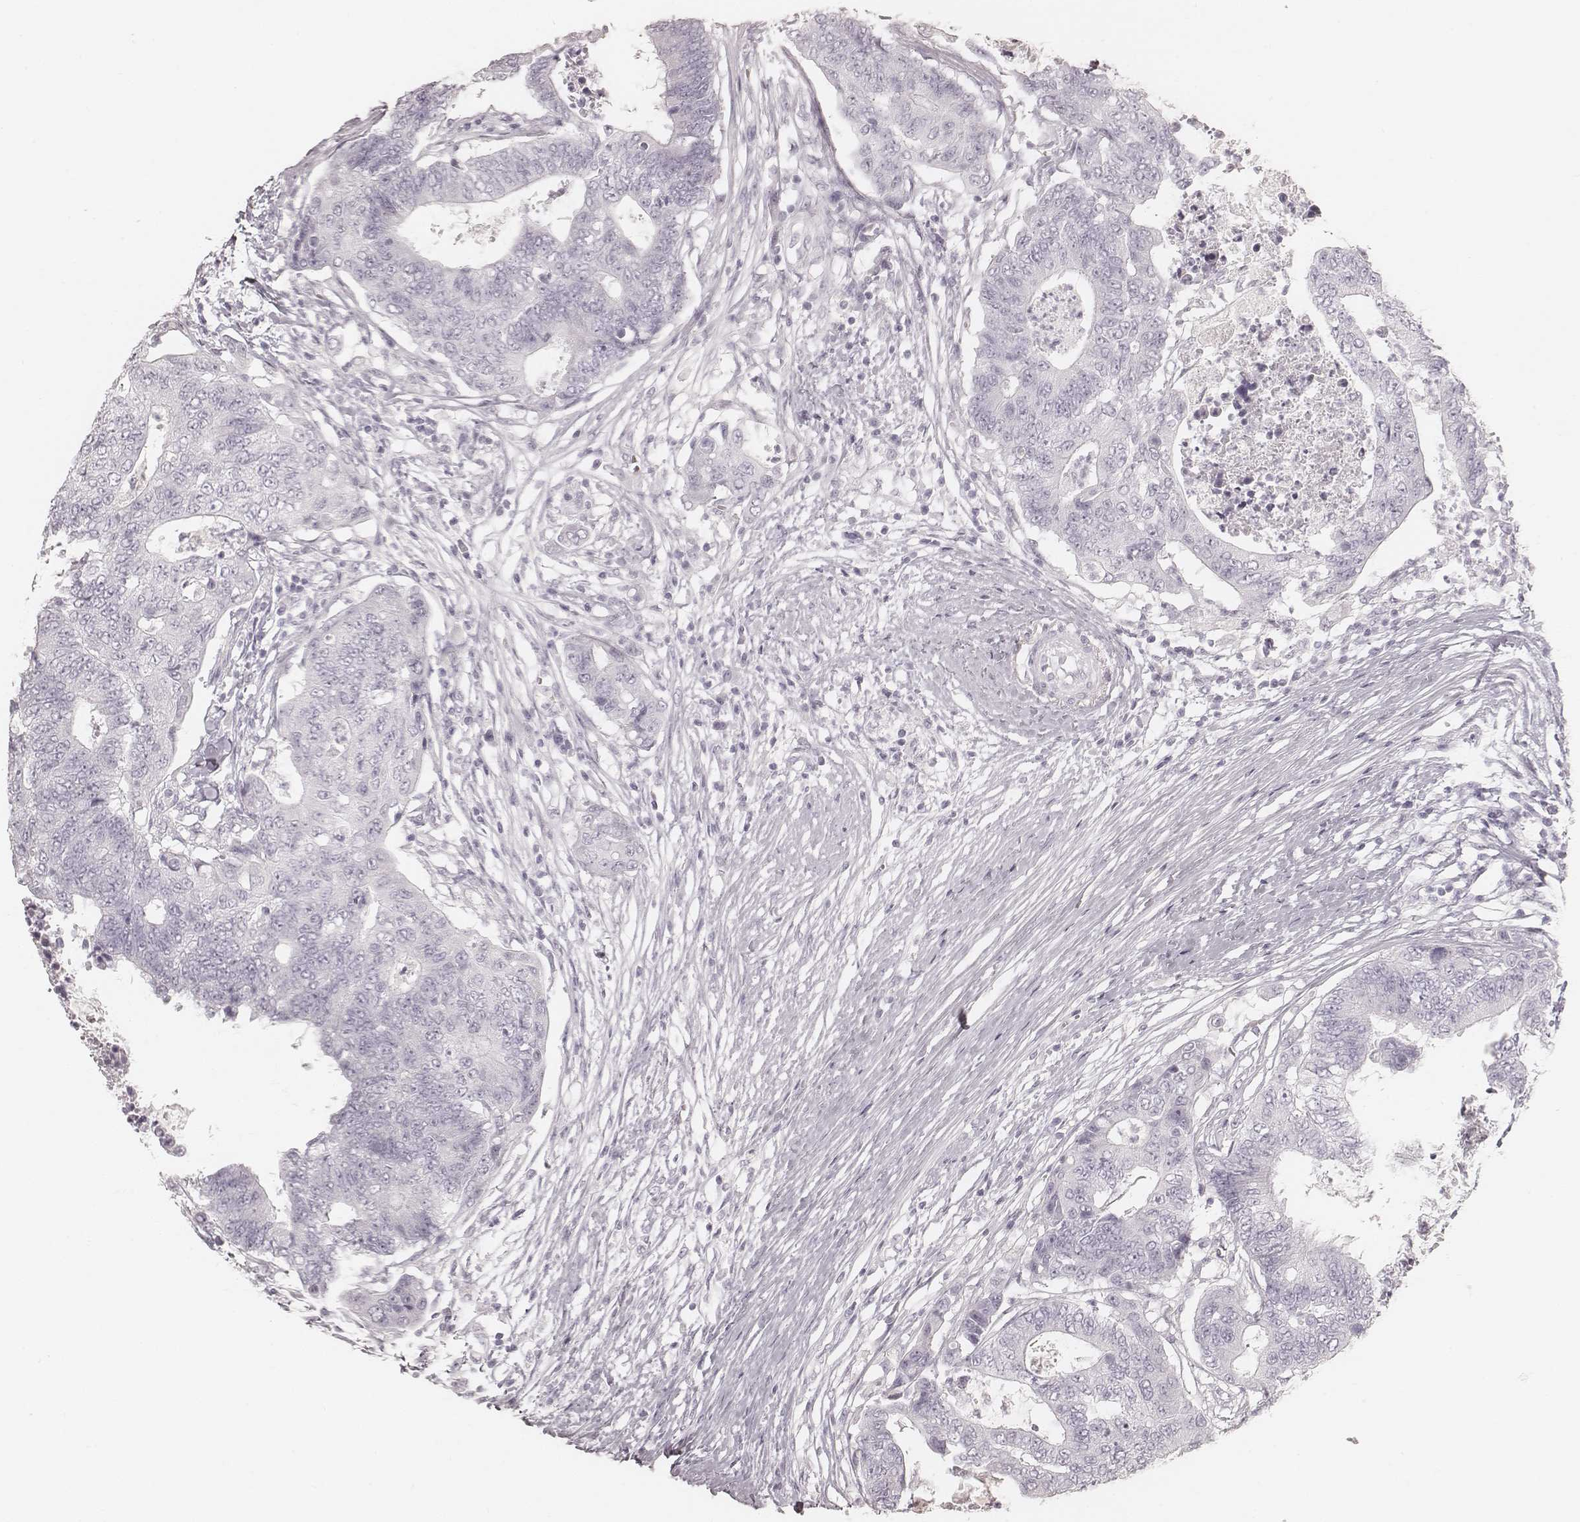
{"staining": {"intensity": "negative", "quantity": "none", "location": "none"}, "tissue": "colorectal cancer", "cell_type": "Tumor cells", "image_type": "cancer", "snomed": [{"axis": "morphology", "description": "Adenocarcinoma, NOS"}, {"axis": "topography", "description": "Colon"}], "caption": "Immunohistochemical staining of human colorectal cancer exhibits no significant expression in tumor cells.", "gene": "KRT34", "patient": {"sex": "female", "age": 48}}